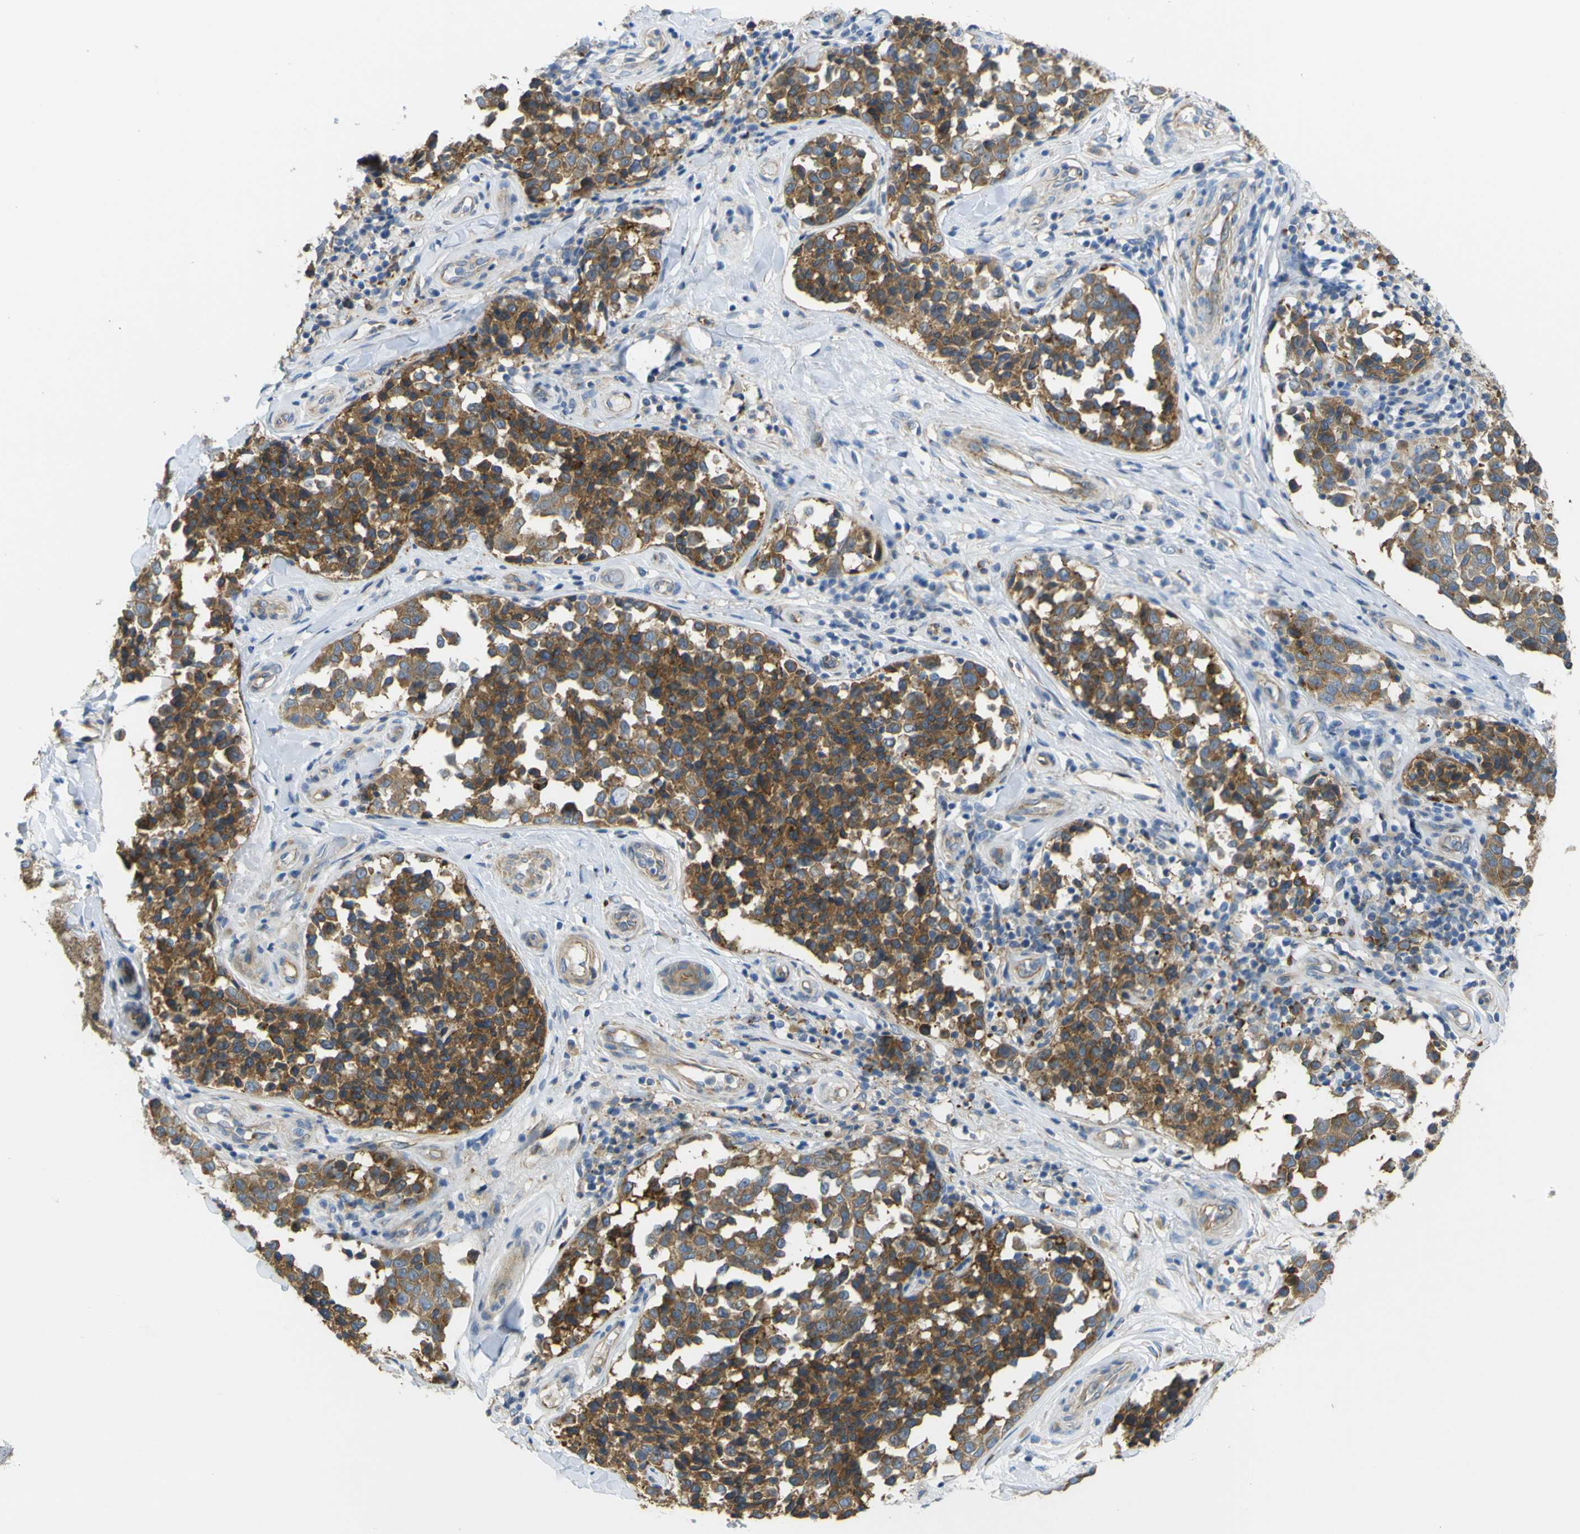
{"staining": {"intensity": "moderate", "quantity": ">75%", "location": "cytoplasmic/membranous"}, "tissue": "melanoma", "cell_type": "Tumor cells", "image_type": "cancer", "snomed": [{"axis": "morphology", "description": "Malignant melanoma, NOS"}, {"axis": "topography", "description": "Skin"}], "caption": "Immunohistochemical staining of melanoma displays medium levels of moderate cytoplasmic/membranous protein staining in approximately >75% of tumor cells. (DAB (3,3'-diaminobenzidine) IHC, brown staining for protein, blue staining for nuclei).", "gene": "SYPL1", "patient": {"sex": "female", "age": 64}}